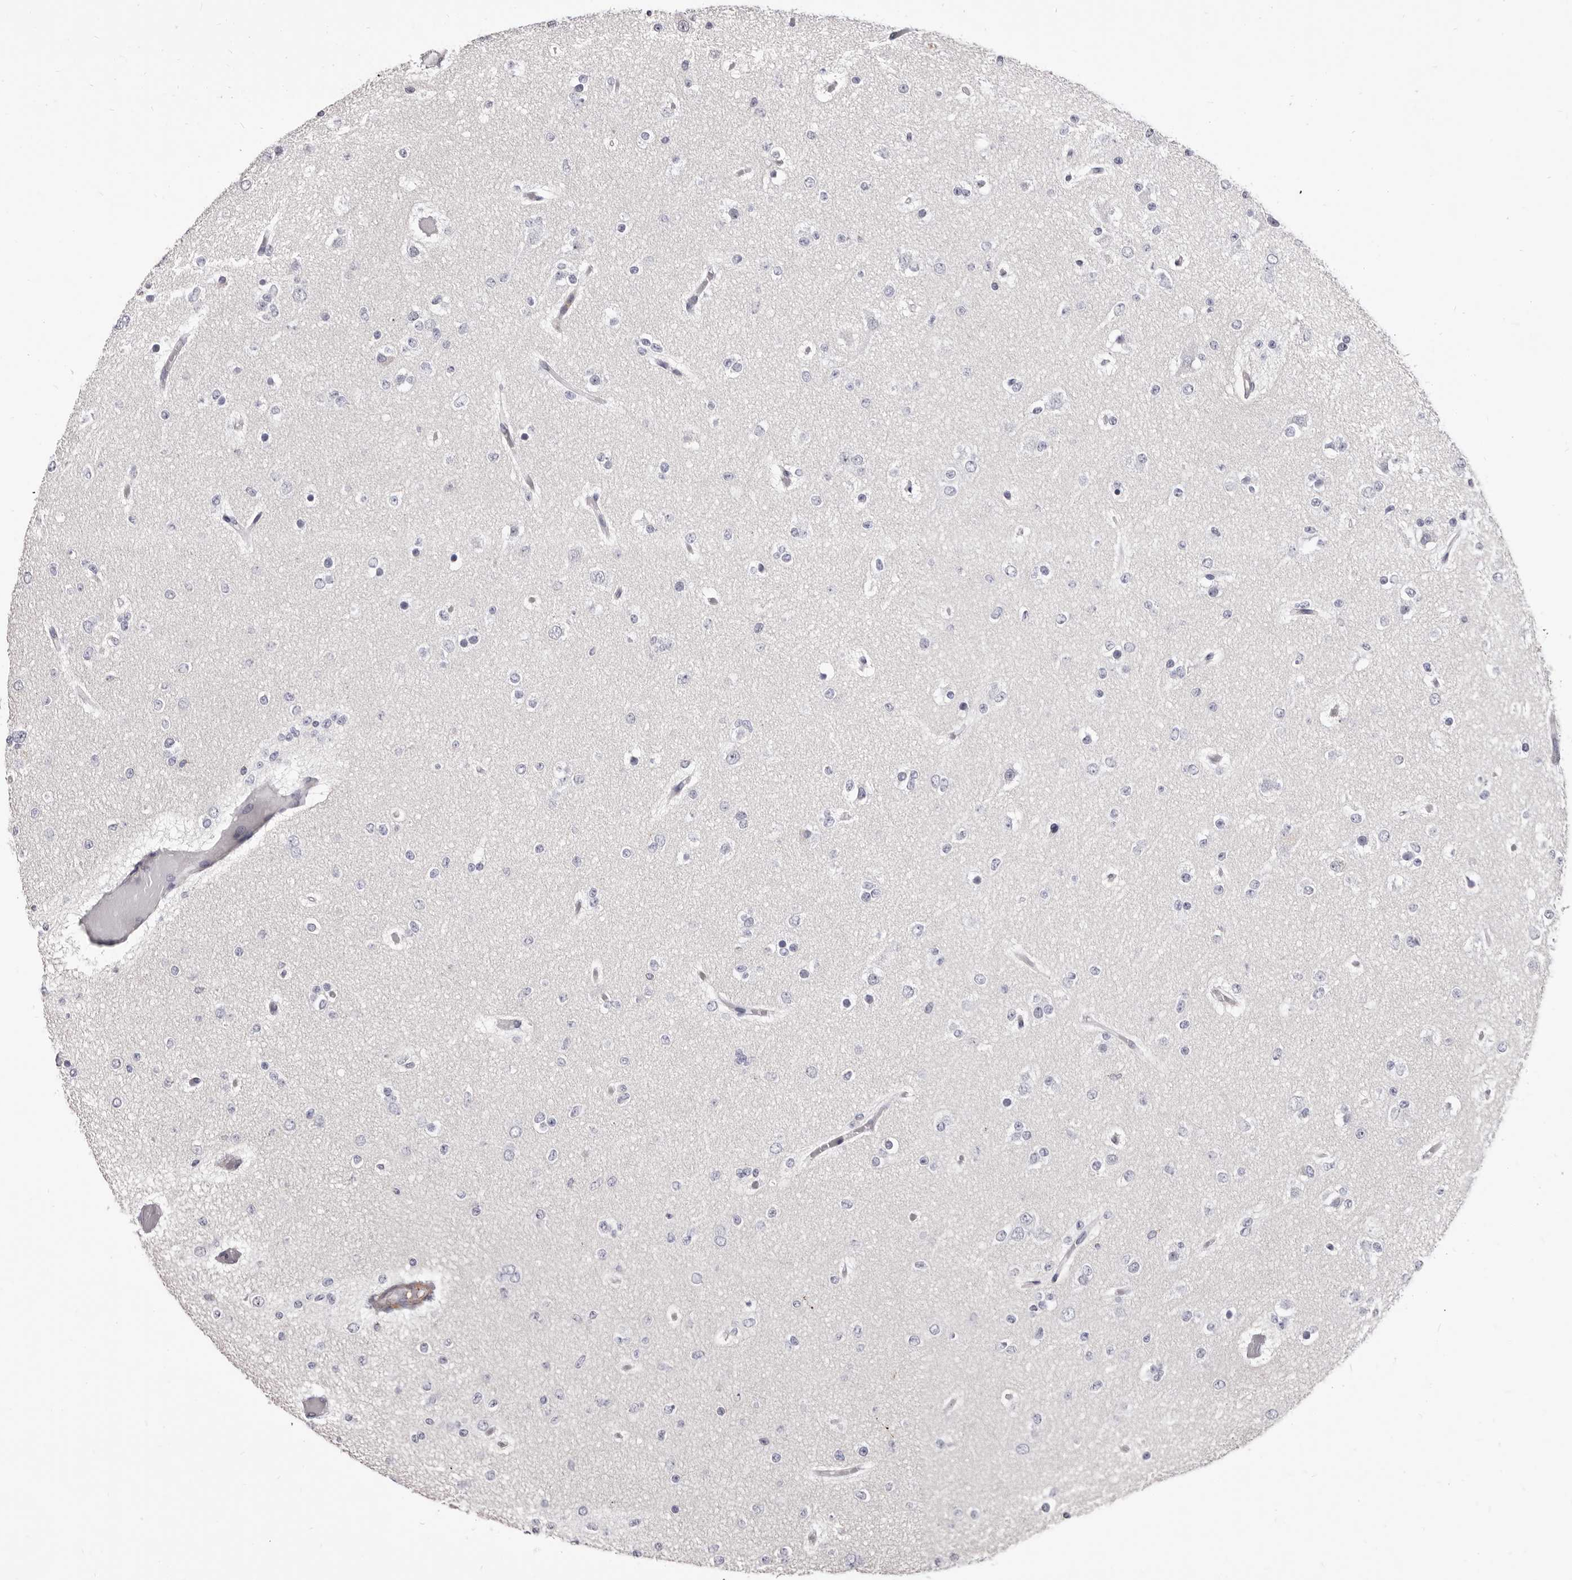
{"staining": {"intensity": "negative", "quantity": "none", "location": "none"}, "tissue": "glioma", "cell_type": "Tumor cells", "image_type": "cancer", "snomed": [{"axis": "morphology", "description": "Glioma, malignant, Low grade"}, {"axis": "topography", "description": "Brain"}], "caption": "An immunohistochemistry micrograph of malignant glioma (low-grade) is shown. There is no staining in tumor cells of malignant glioma (low-grade). Brightfield microscopy of IHC stained with DAB (3,3'-diaminobenzidine) (brown) and hematoxylin (blue), captured at high magnification.", "gene": "NIBAN1", "patient": {"sex": "female", "age": 22}}